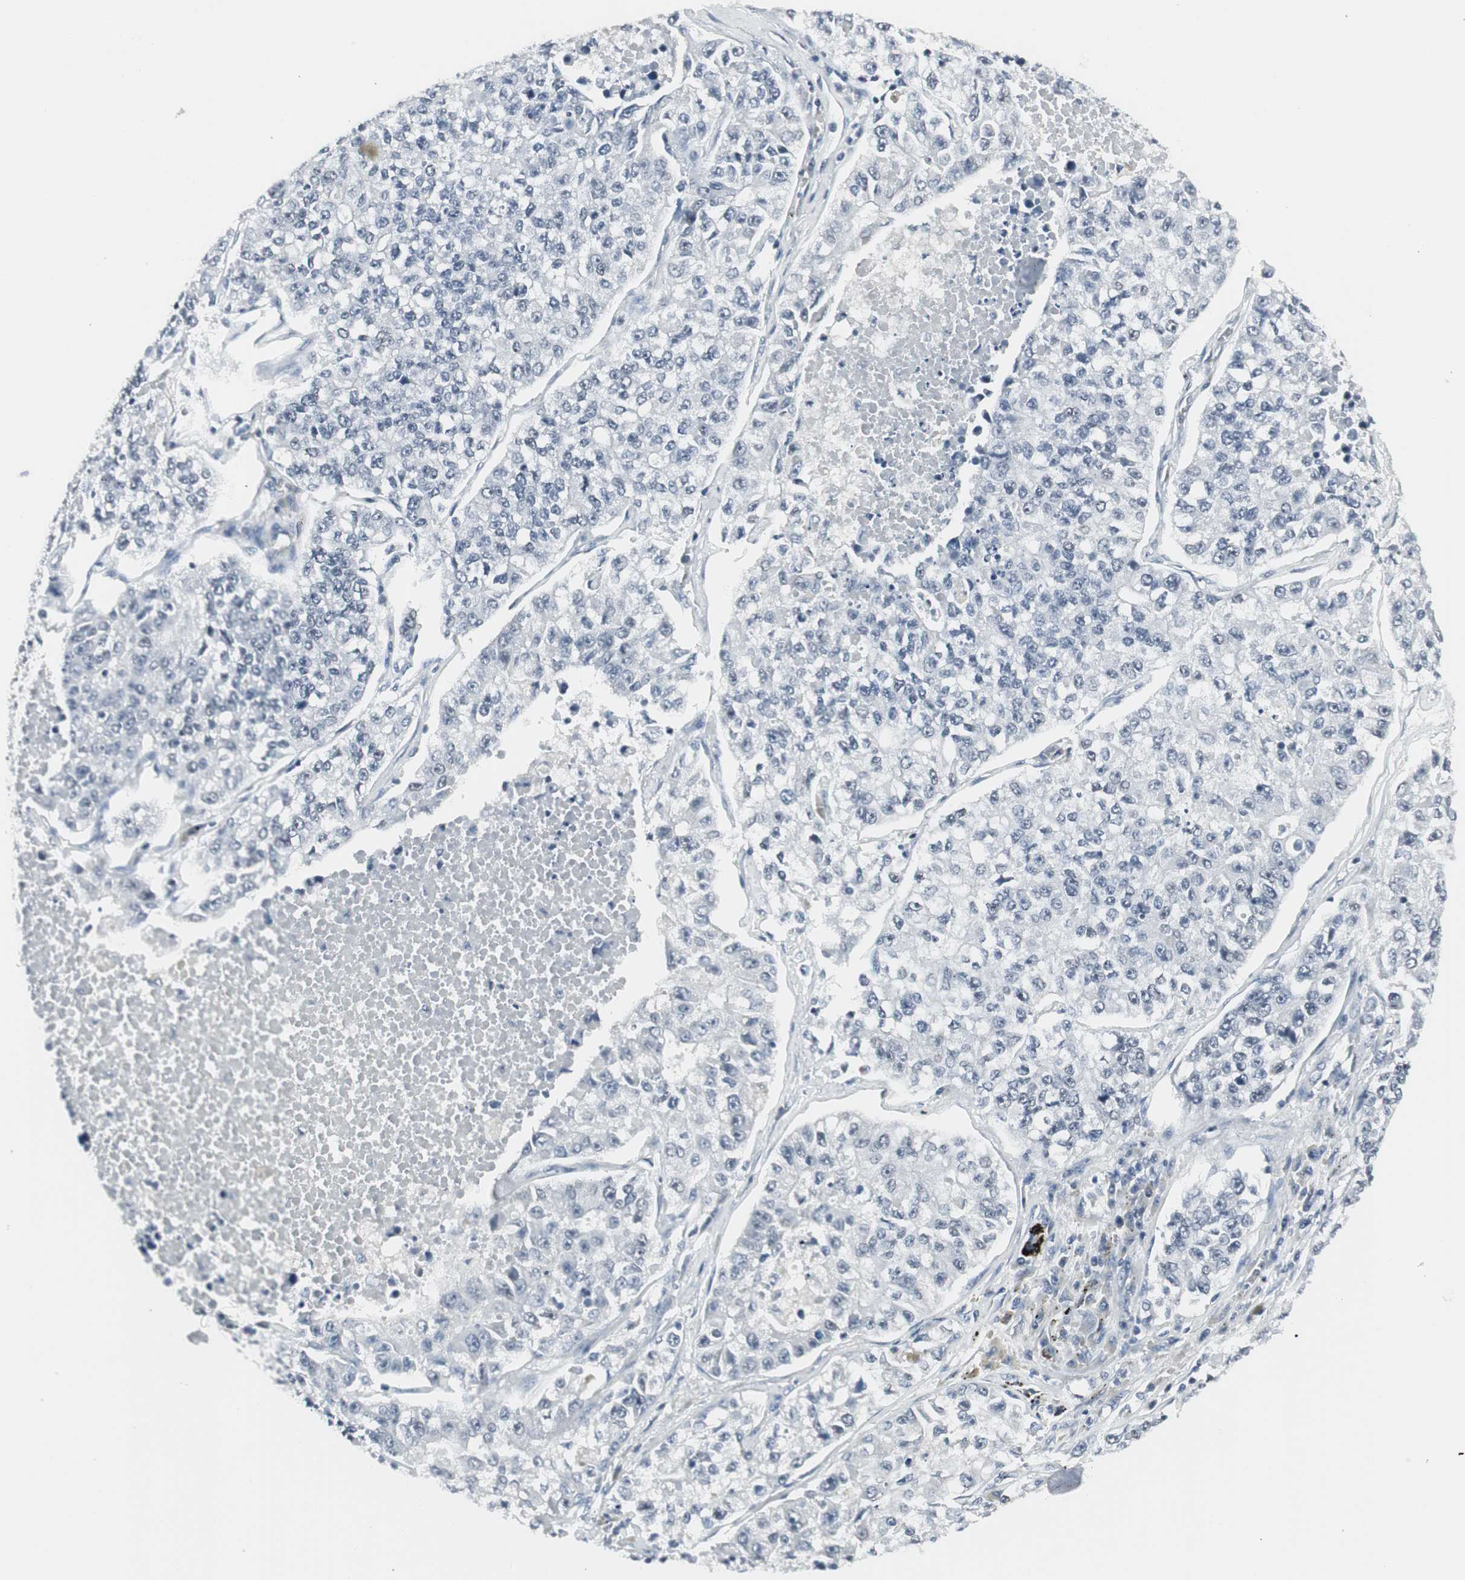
{"staining": {"intensity": "negative", "quantity": "none", "location": "none"}, "tissue": "lung cancer", "cell_type": "Tumor cells", "image_type": "cancer", "snomed": [{"axis": "morphology", "description": "Adenocarcinoma, NOS"}, {"axis": "topography", "description": "Lung"}], "caption": "The immunohistochemistry (IHC) histopathology image has no significant expression in tumor cells of adenocarcinoma (lung) tissue.", "gene": "ZBTB7B", "patient": {"sex": "male", "age": 49}}